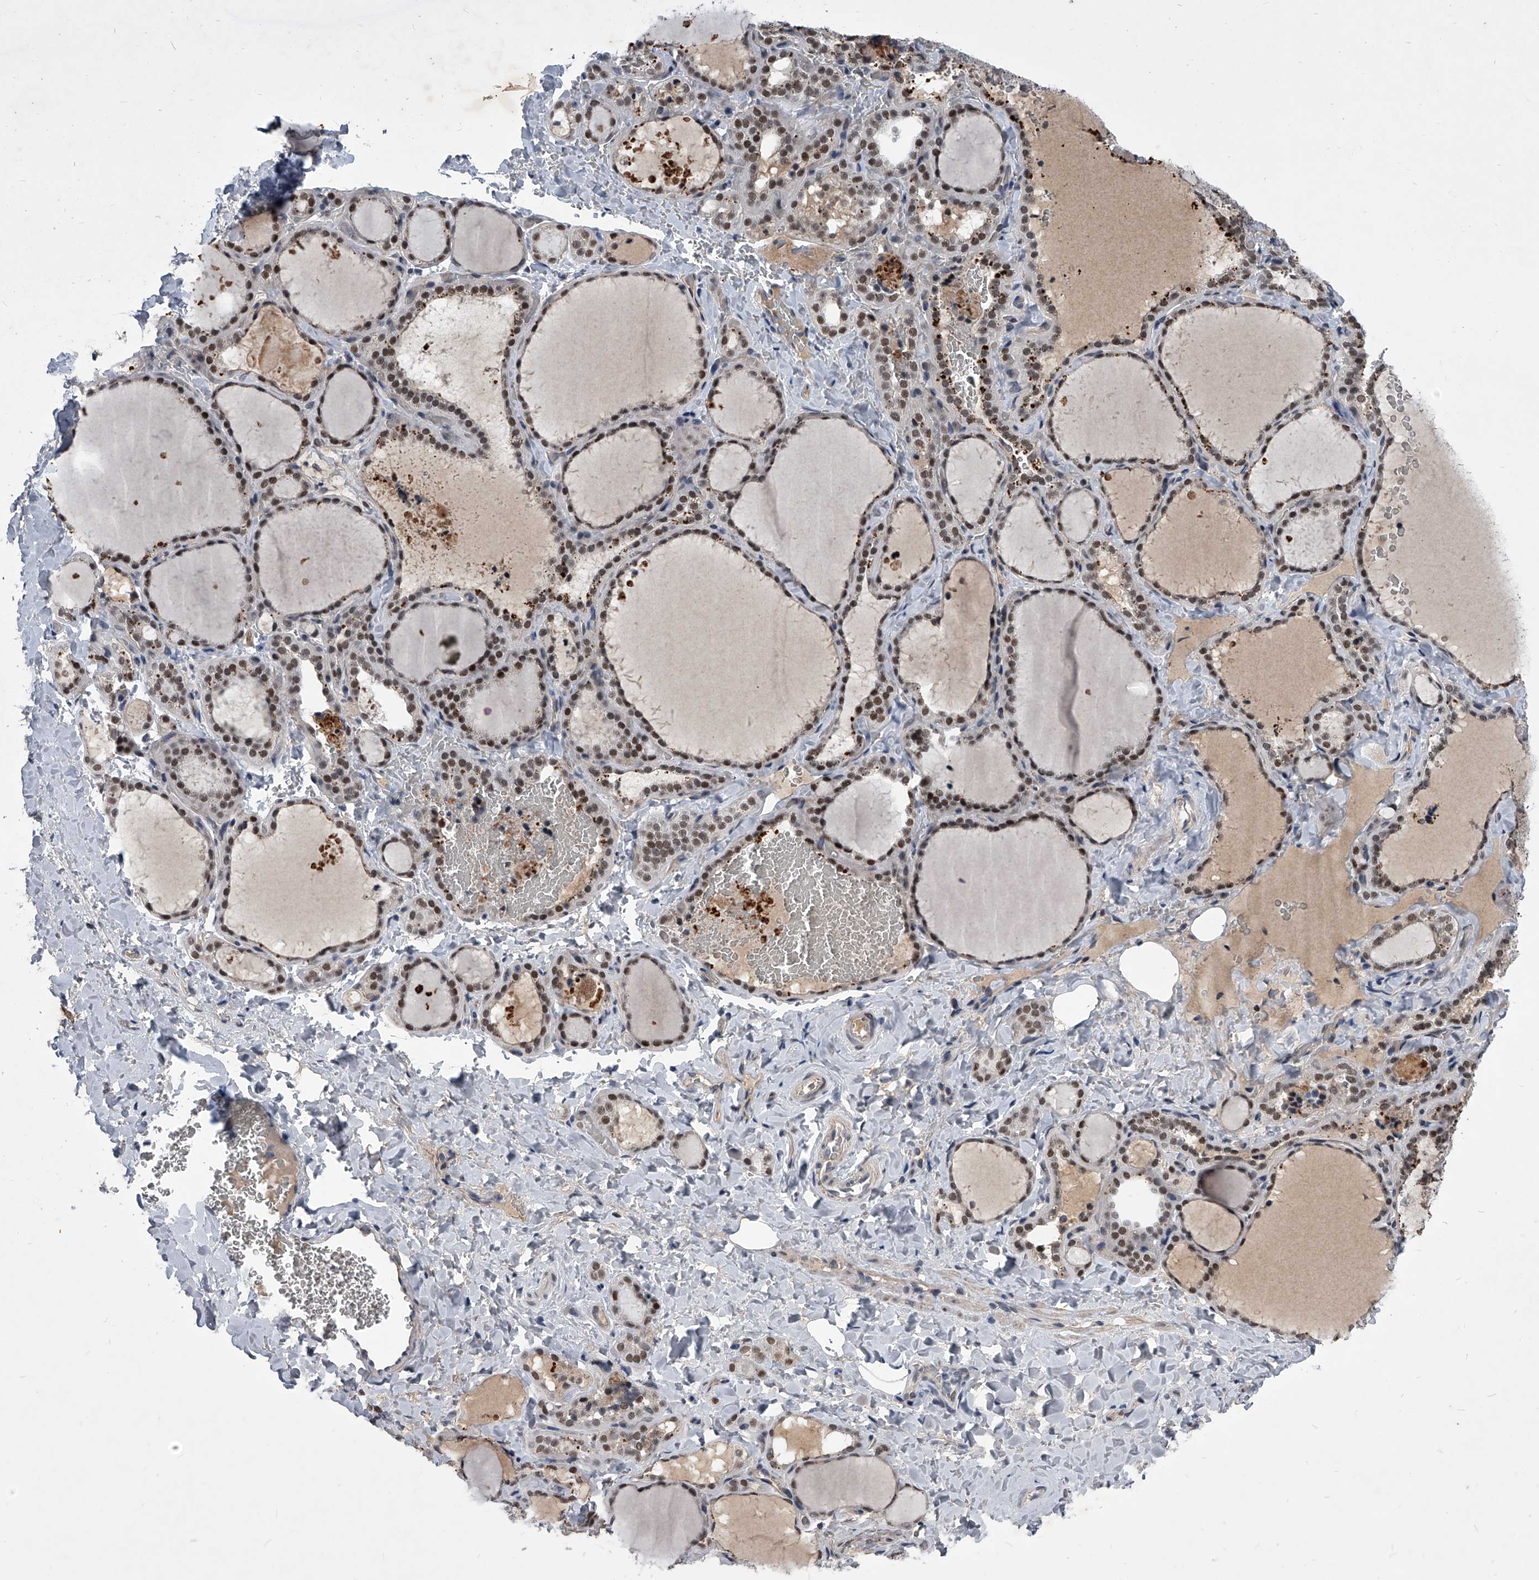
{"staining": {"intensity": "moderate", "quantity": "25%-75%", "location": "nuclear"}, "tissue": "thyroid gland", "cell_type": "Glandular cells", "image_type": "normal", "snomed": [{"axis": "morphology", "description": "Normal tissue, NOS"}, {"axis": "topography", "description": "Thyroid gland"}], "caption": "Immunohistochemistry of normal thyroid gland reveals medium levels of moderate nuclear expression in about 25%-75% of glandular cells. The staining is performed using DAB (3,3'-diaminobenzidine) brown chromogen to label protein expression. The nuclei are counter-stained blue using hematoxylin.", "gene": "ZNF76", "patient": {"sex": "female", "age": 22}}